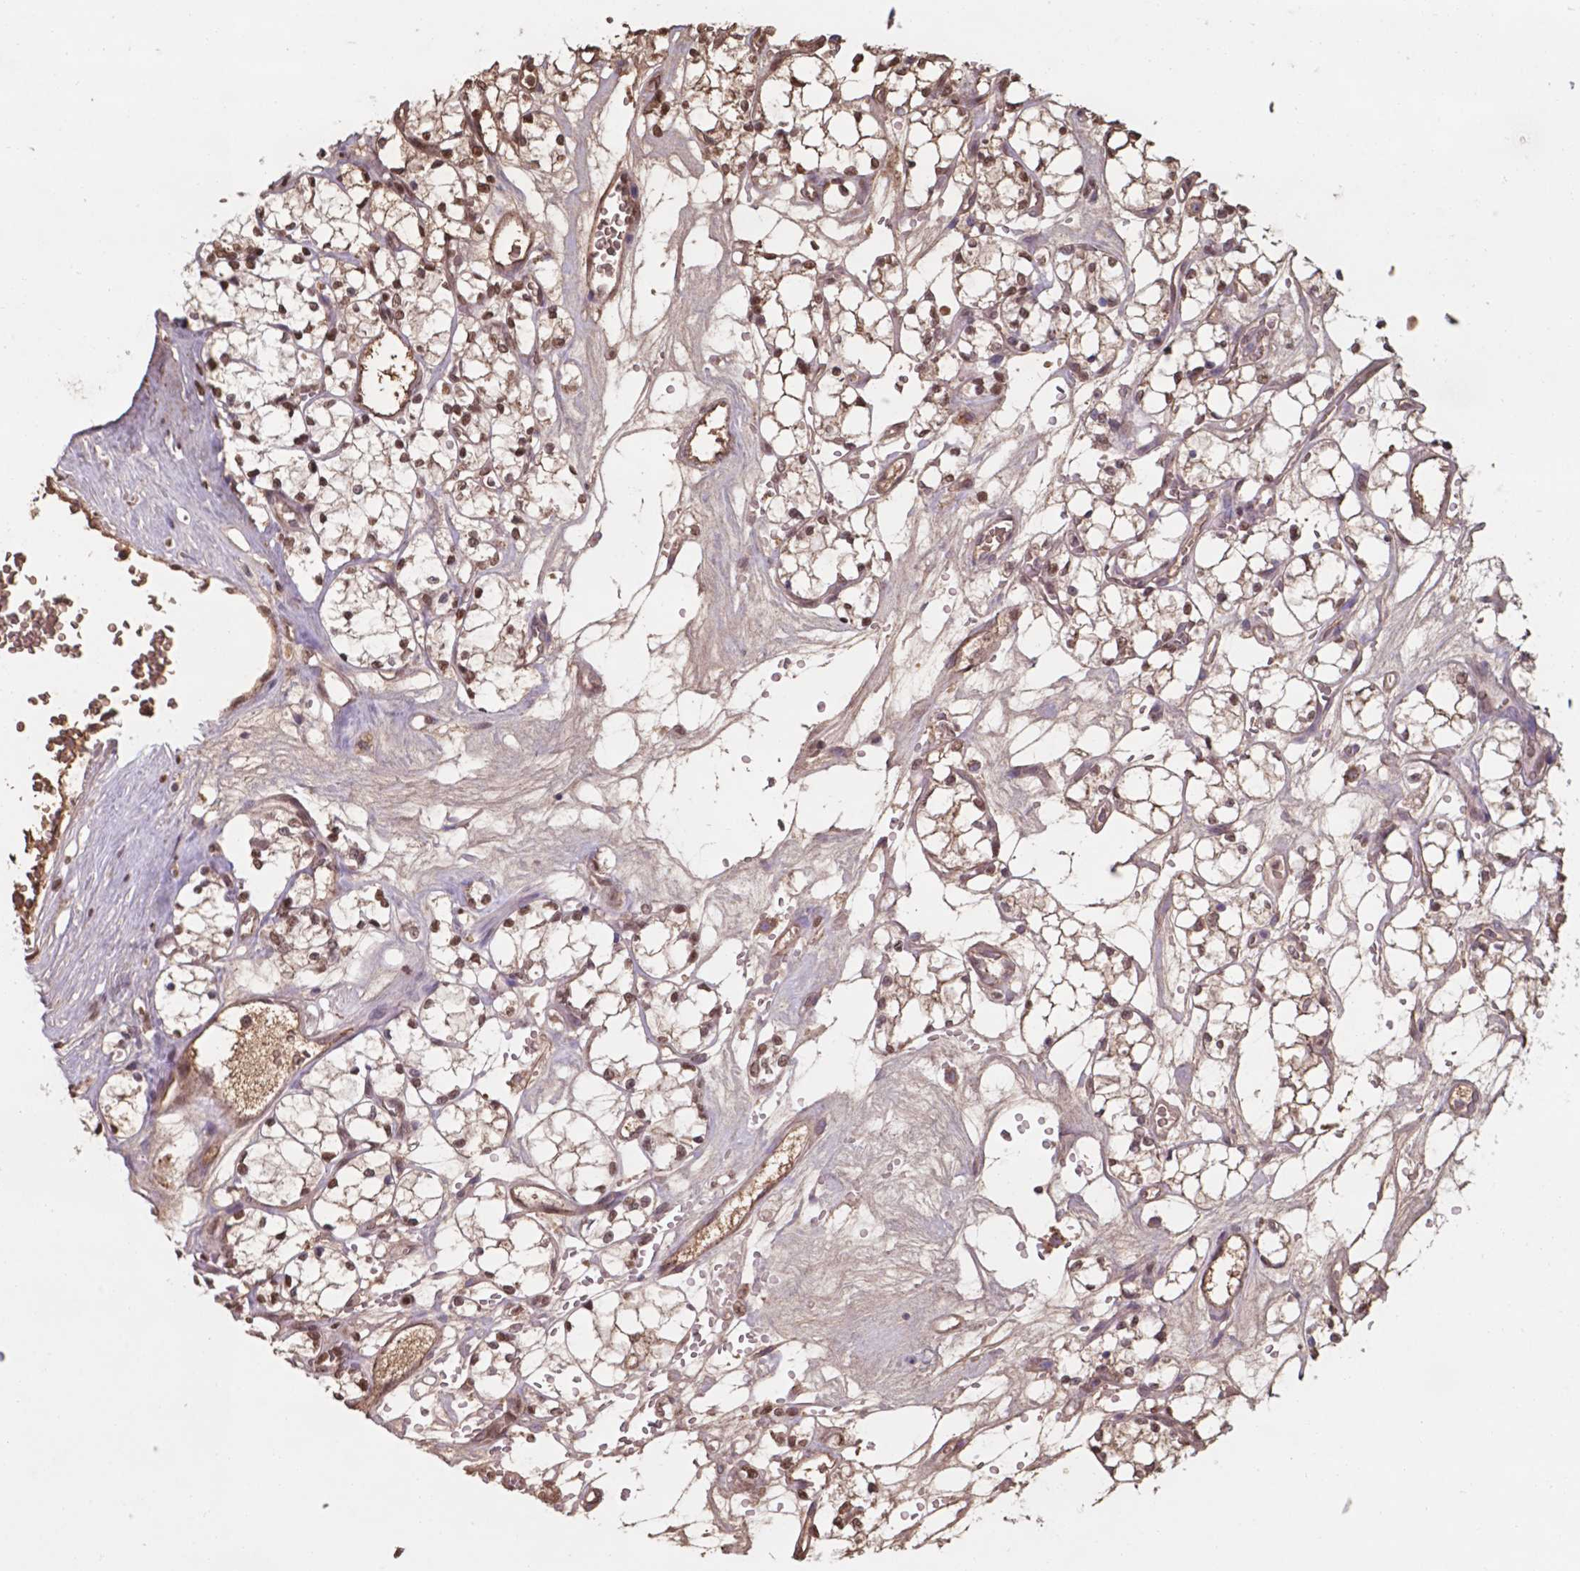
{"staining": {"intensity": "moderate", "quantity": ">75%", "location": "cytoplasmic/membranous,nuclear"}, "tissue": "renal cancer", "cell_type": "Tumor cells", "image_type": "cancer", "snomed": [{"axis": "morphology", "description": "Adenocarcinoma, NOS"}, {"axis": "topography", "description": "Kidney"}], "caption": "A histopathology image of adenocarcinoma (renal) stained for a protein exhibits moderate cytoplasmic/membranous and nuclear brown staining in tumor cells. (IHC, brightfield microscopy, high magnification).", "gene": "SERPINA1", "patient": {"sex": "female", "age": 69}}